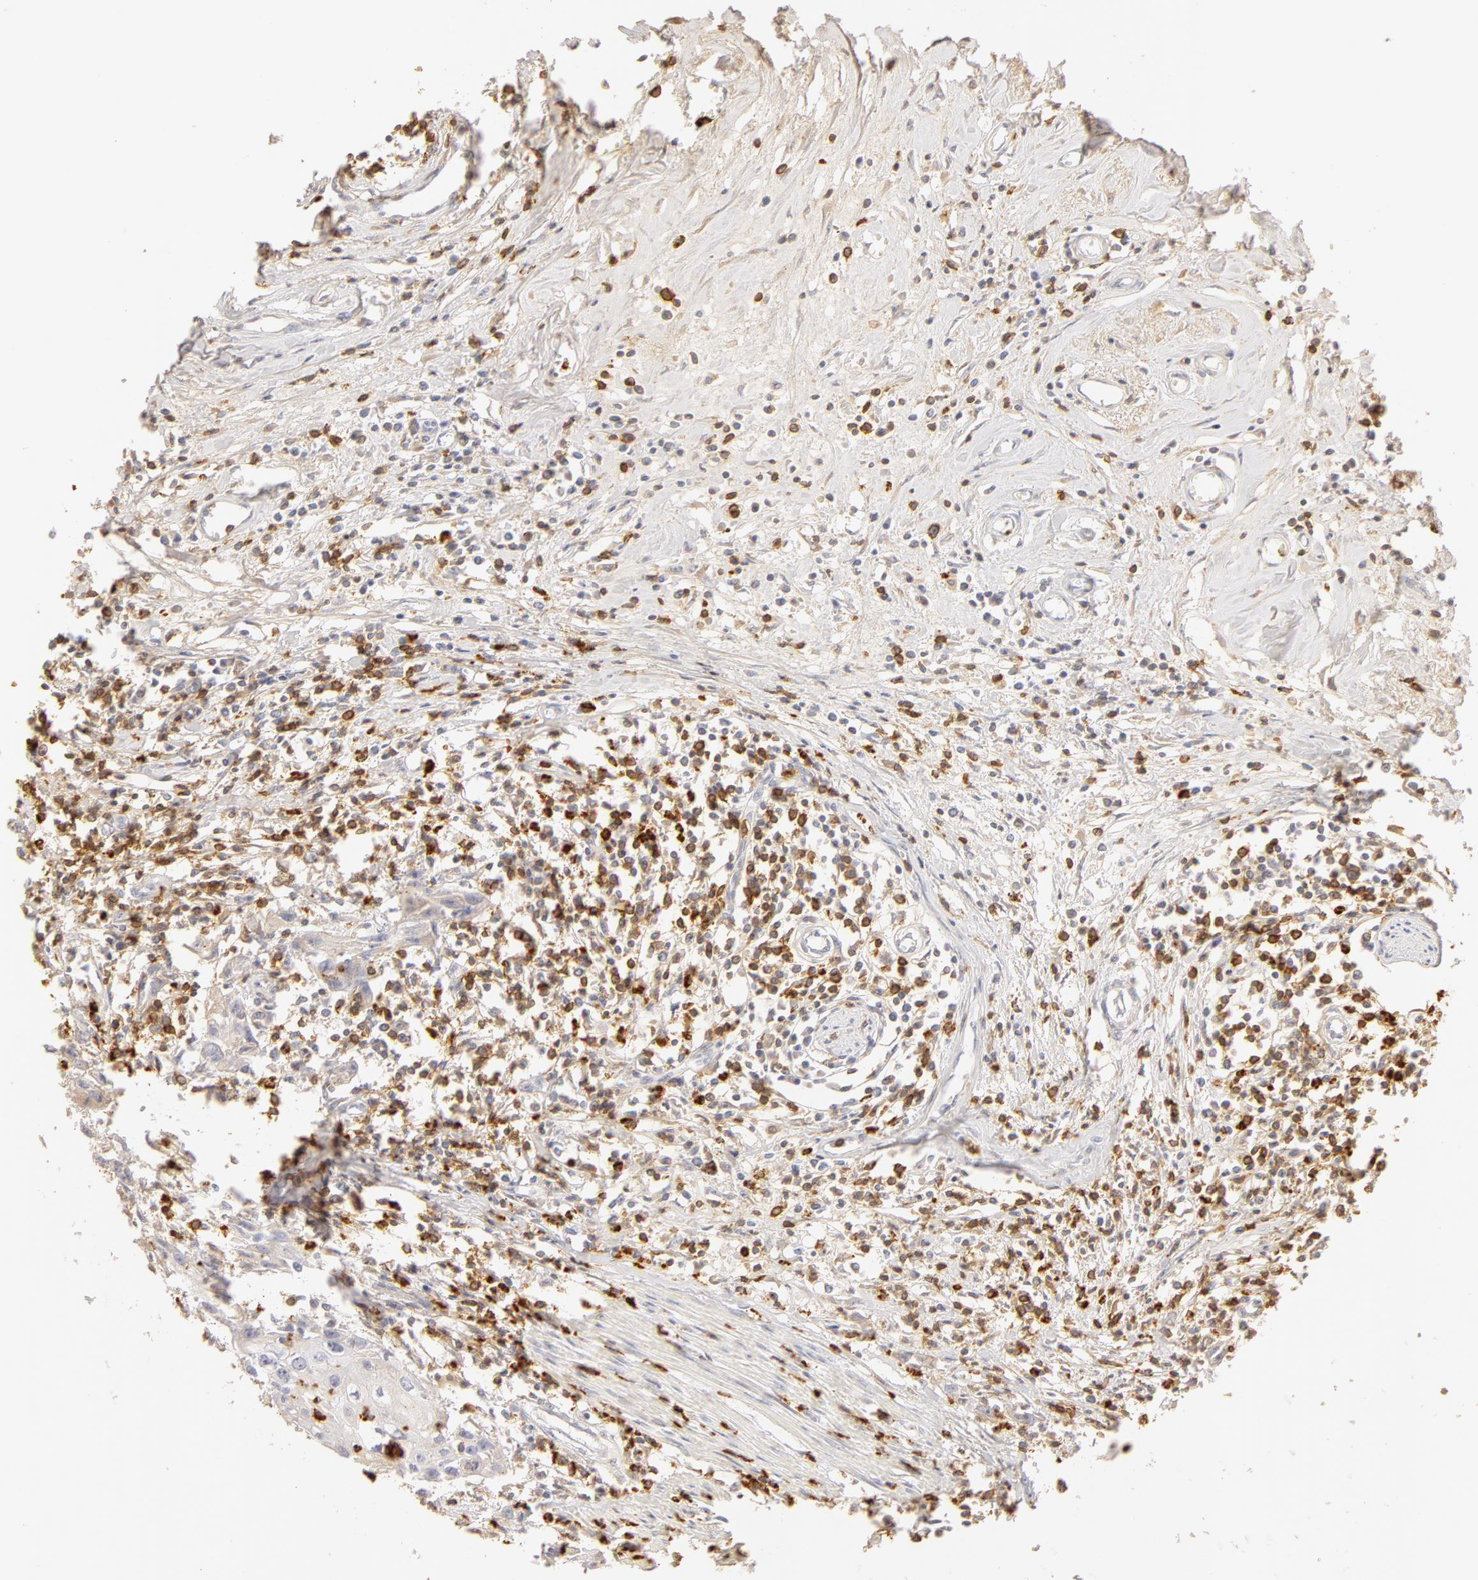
{"staining": {"intensity": "negative", "quantity": "none", "location": "none"}, "tissue": "urothelial cancer", "cell_type": "Tumor cells", "image_type": "cancer", "snomed": [{"axis": "morphology", "description": "Urothelial carcinoma, High grade"}, {"axis": "topography", "description": "Urinary bladder"}], "caption": "This is a photomicrograph of immunohistochemistry staining of urothelial cancer, which shows no expression in tumor cells.", "gene": "C1R", "patient": {"sex": "male", "age": 54}}